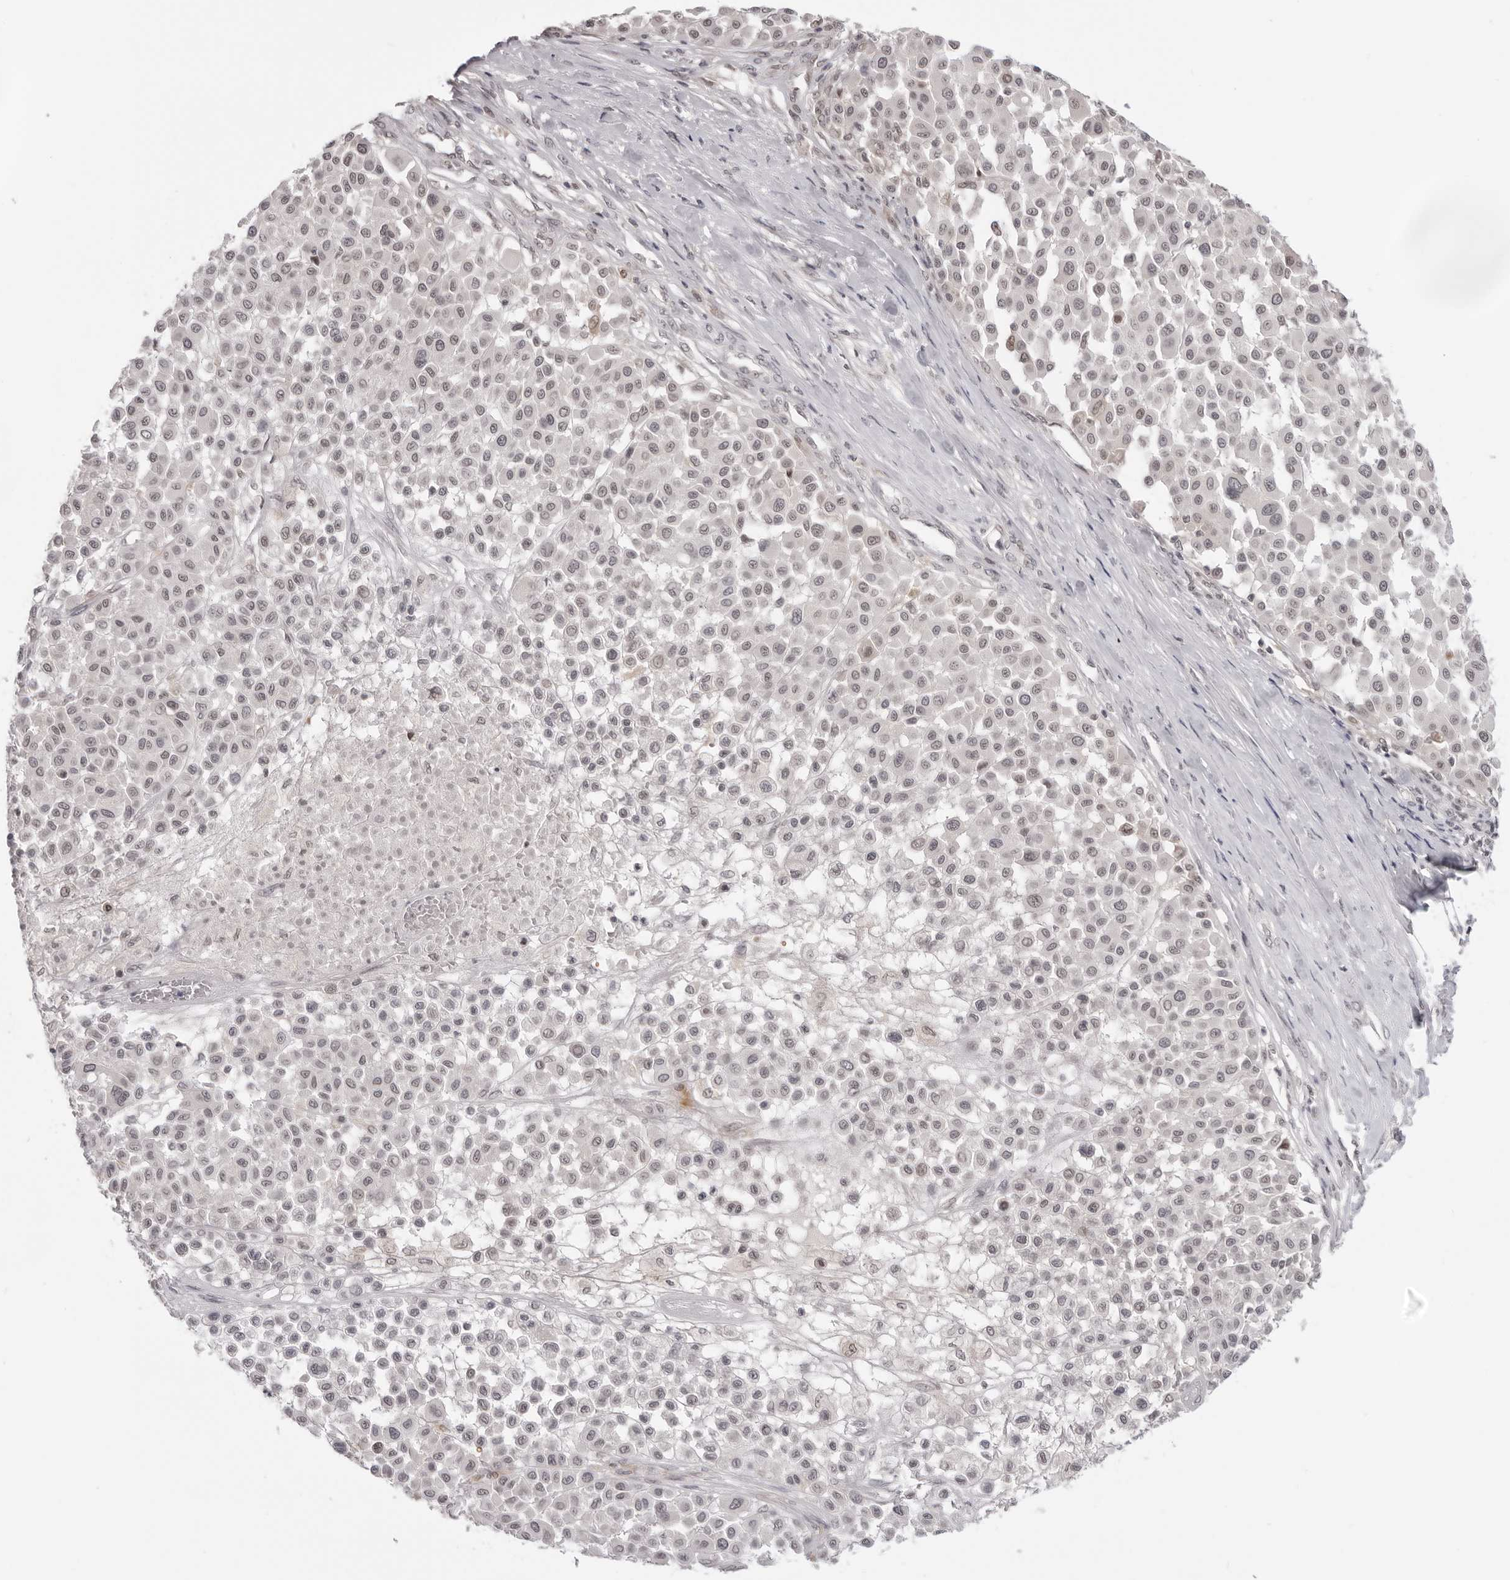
{"staining": {"intensity": "weak", "quantity": ">75%", "location": "nuclear"}, "tissue": "melanoma", "cell_type": "Tumor cells", "image_type": "cancer", "snomed": [{"axis": "morphology", "description": "Malignant melanoma, Metastatic site"}, {"axis": "topography", "description": "Soft tissue"}], "caption": "The image reveals staining of melanoma, revealing weak nuclear protein expression (brown color) within tumor cells. Using DAB (3,3'-diaminobenzidine) (brown) and hematoxylin (blue) stains, captured at high magnification using brightfield microscopy.", "gene": "SRGAP2", "patient": {"sex": "male", "age": 41}}